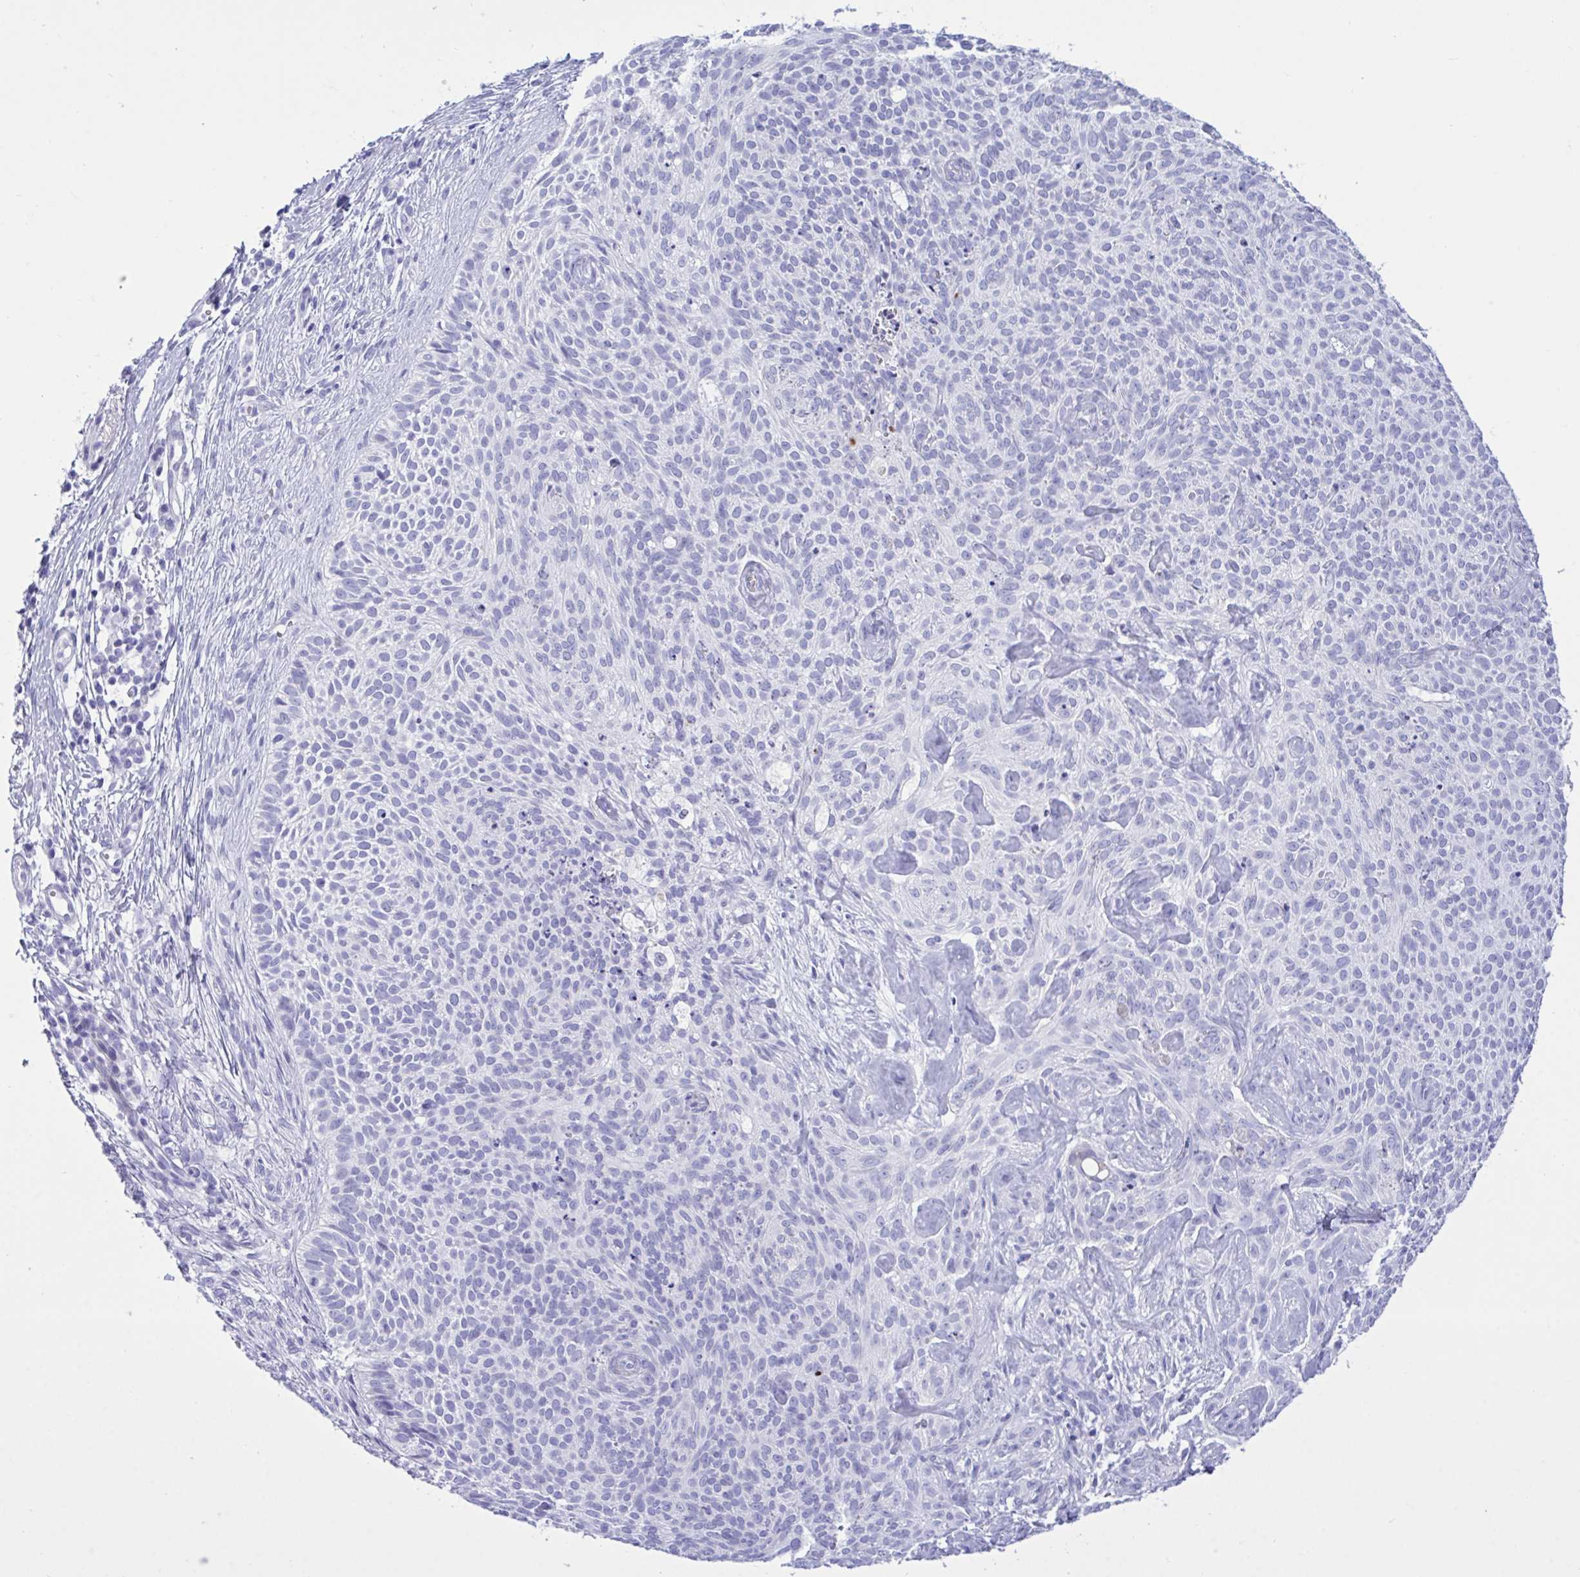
{"staining": {"intensity": "negative", "quantity": "none", "location": "none"}, "tissue": "skin cancer", "cell_type": "Tumor cells", "image_type": "cancer", "snomed": [{"axis": "morphology", "description": "Basal cell carcinoma"}, {"axis": "topography", "description": "Skin"}, {"axis": "topography", "description": "Skin of face"}], "caption": "Protein analysis of skin cancer exhibits no significant positivity in tumor cells. The staining was performed using DAB to visualize the protein expression in brown, while the nuclei were stained in blue with hematoxylin (Magnification: 20x).", "gene": "BEX5", "patient": {"sex": "female", "age": 82}}